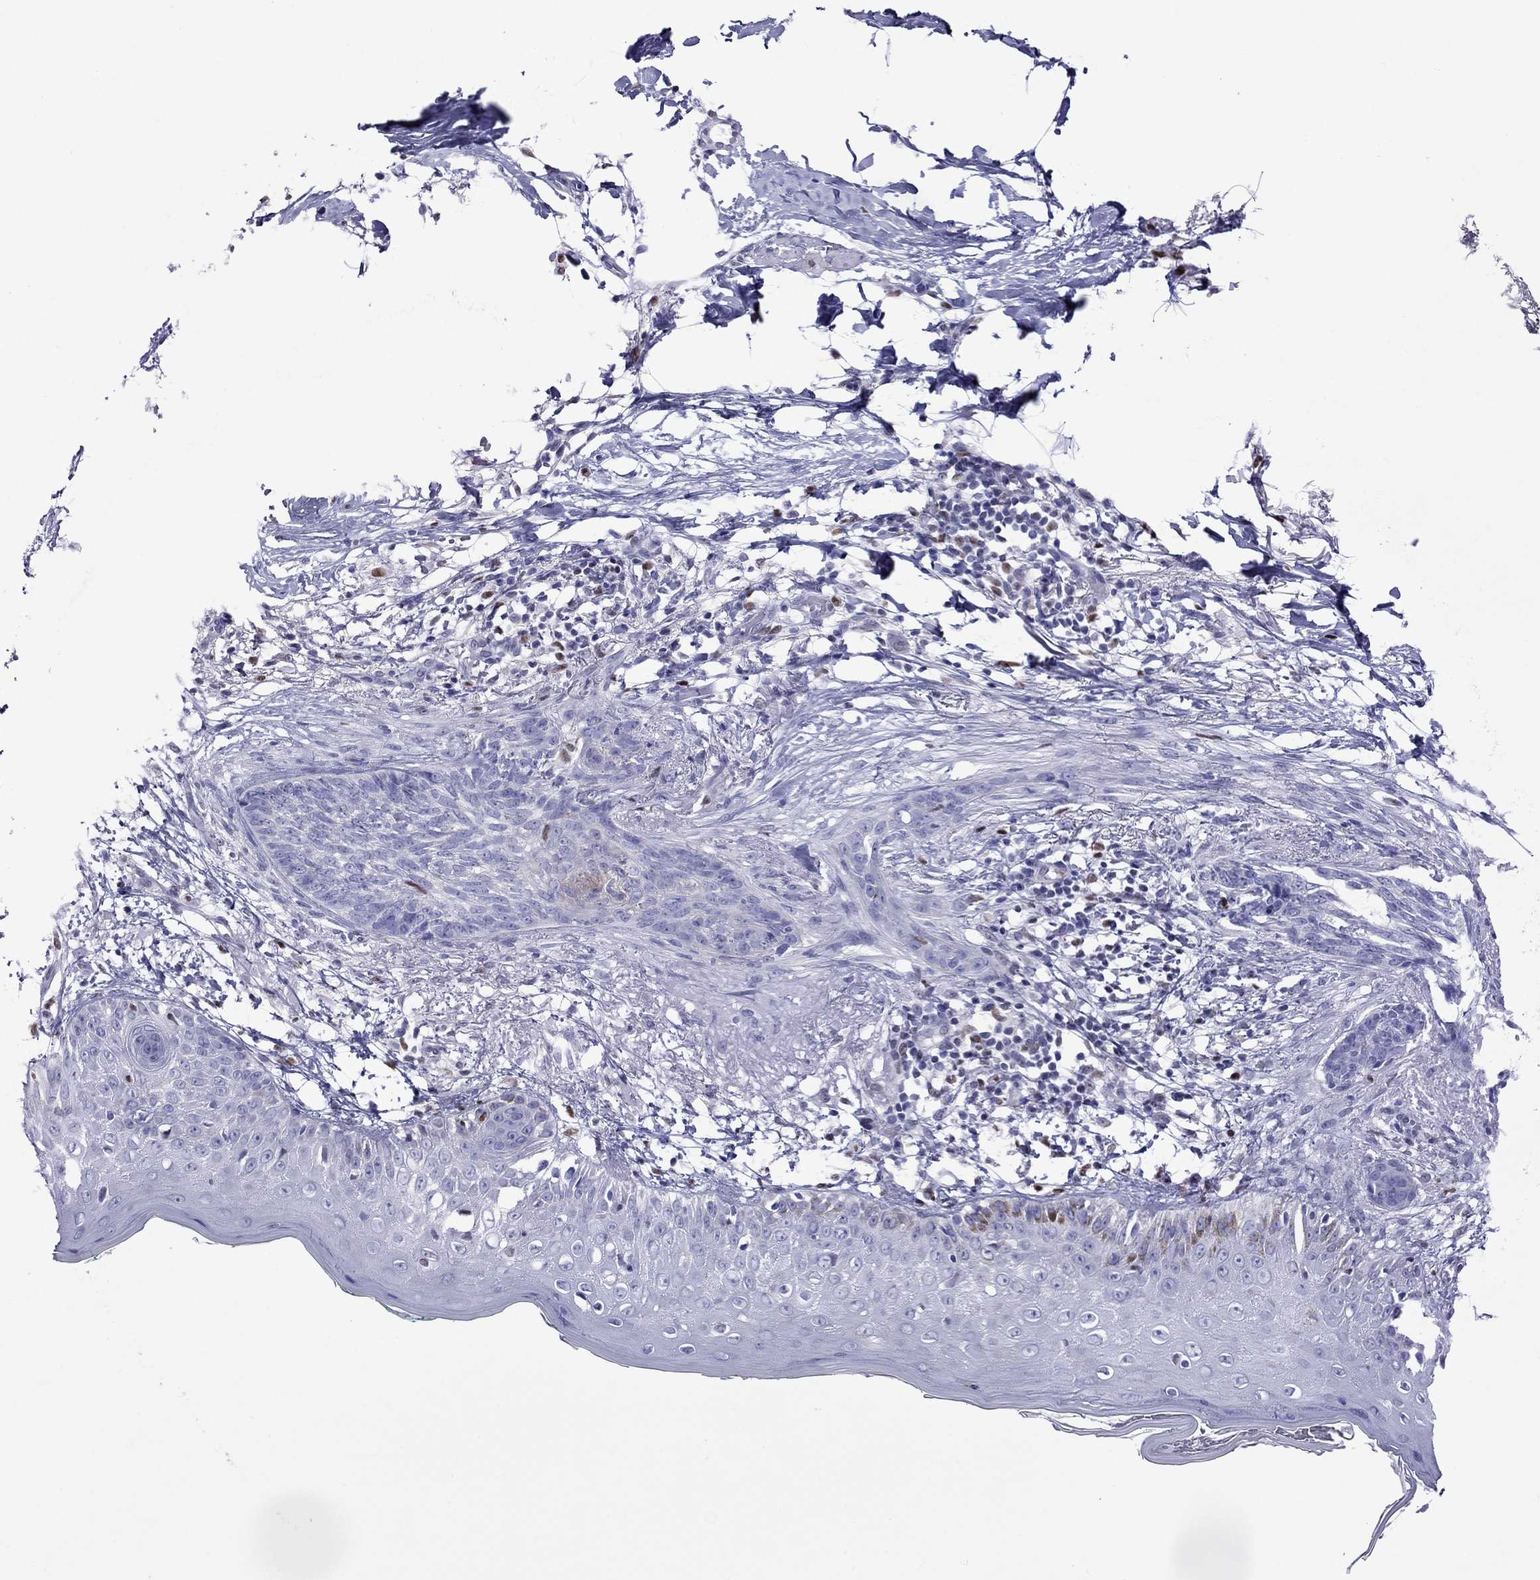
{"staining": {"intensity": "negative", "quantity": "none", "location": "none"}, "tissue": "skin cancer", "cell_type": "Tumor cells", "image_type": "cancer", "snomed": [{"axis": "morphology", "description": "Normal tissue, NOS"}, {"axis": "morphology", "description": "Basal cell carcinoma"}, {"axis": "topography", "description": "Skin"}], "caption": "There is no significant positivity in tumor cells of skin basal cell carcinoma.", "gene": "MPZ", "patient": {"sex": "male", "age": 84}}